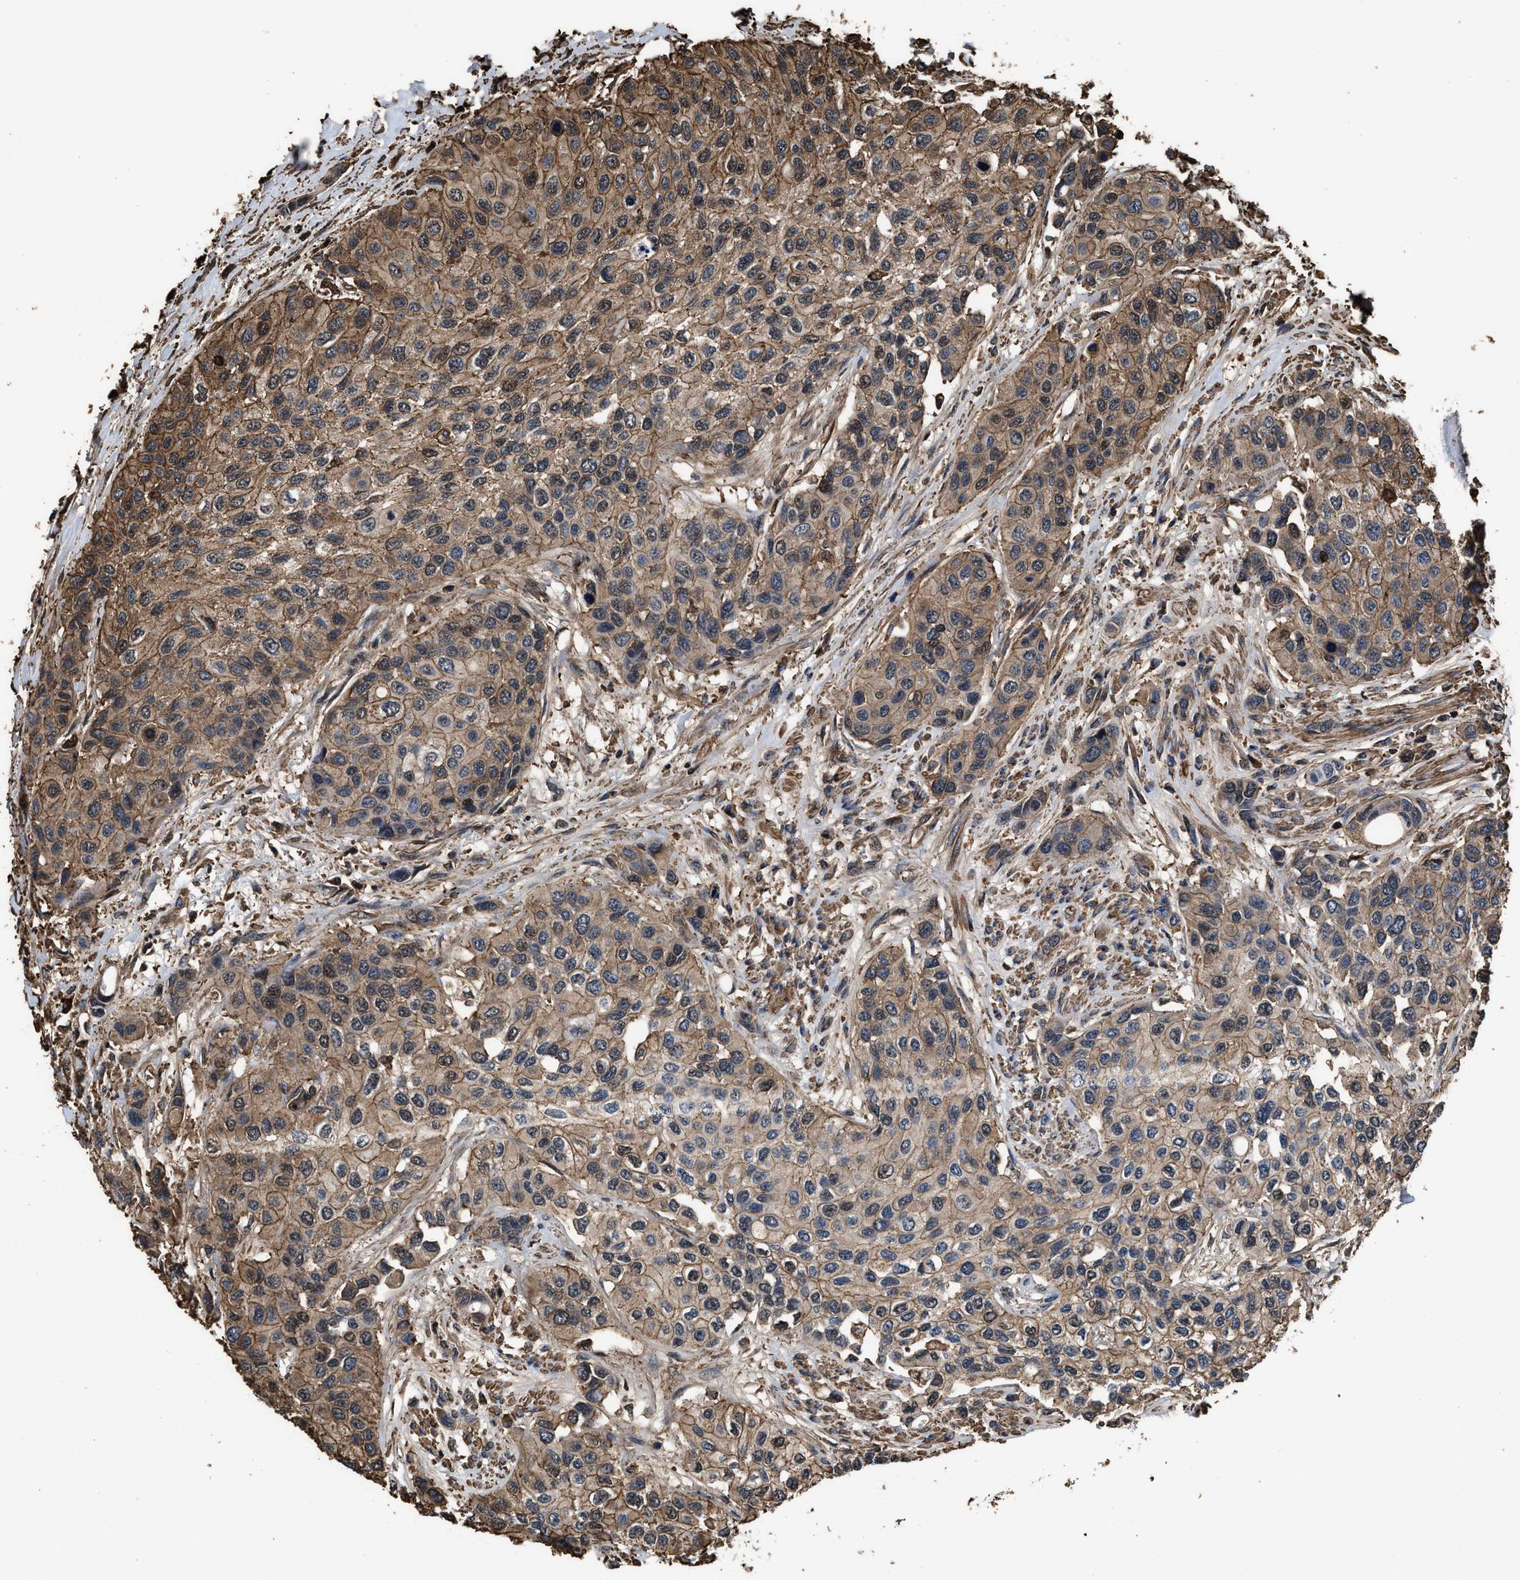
{"staining": {"intensity": "moderate", "quantity": ">75%", "location": "cytoplasmic/membranous"}, "tissue": "urothelial cancer", "cell_type": "Tumor cells", "image_type": "cancer", "snomed": [{"axis": "morphology", "description": "Urothelial carcinoma, High grade"}, {"axis": "topography", "description": "Urinary bladder"}], "caption": "DAB immunohistochemical staining of human urothelial cancer demonstrates moderate cytoplasmic/membranous protein positivity in about >75% of tumor cells.", "gene": "KBTBD2", "patient": {"sex": "female", "age": 56}}